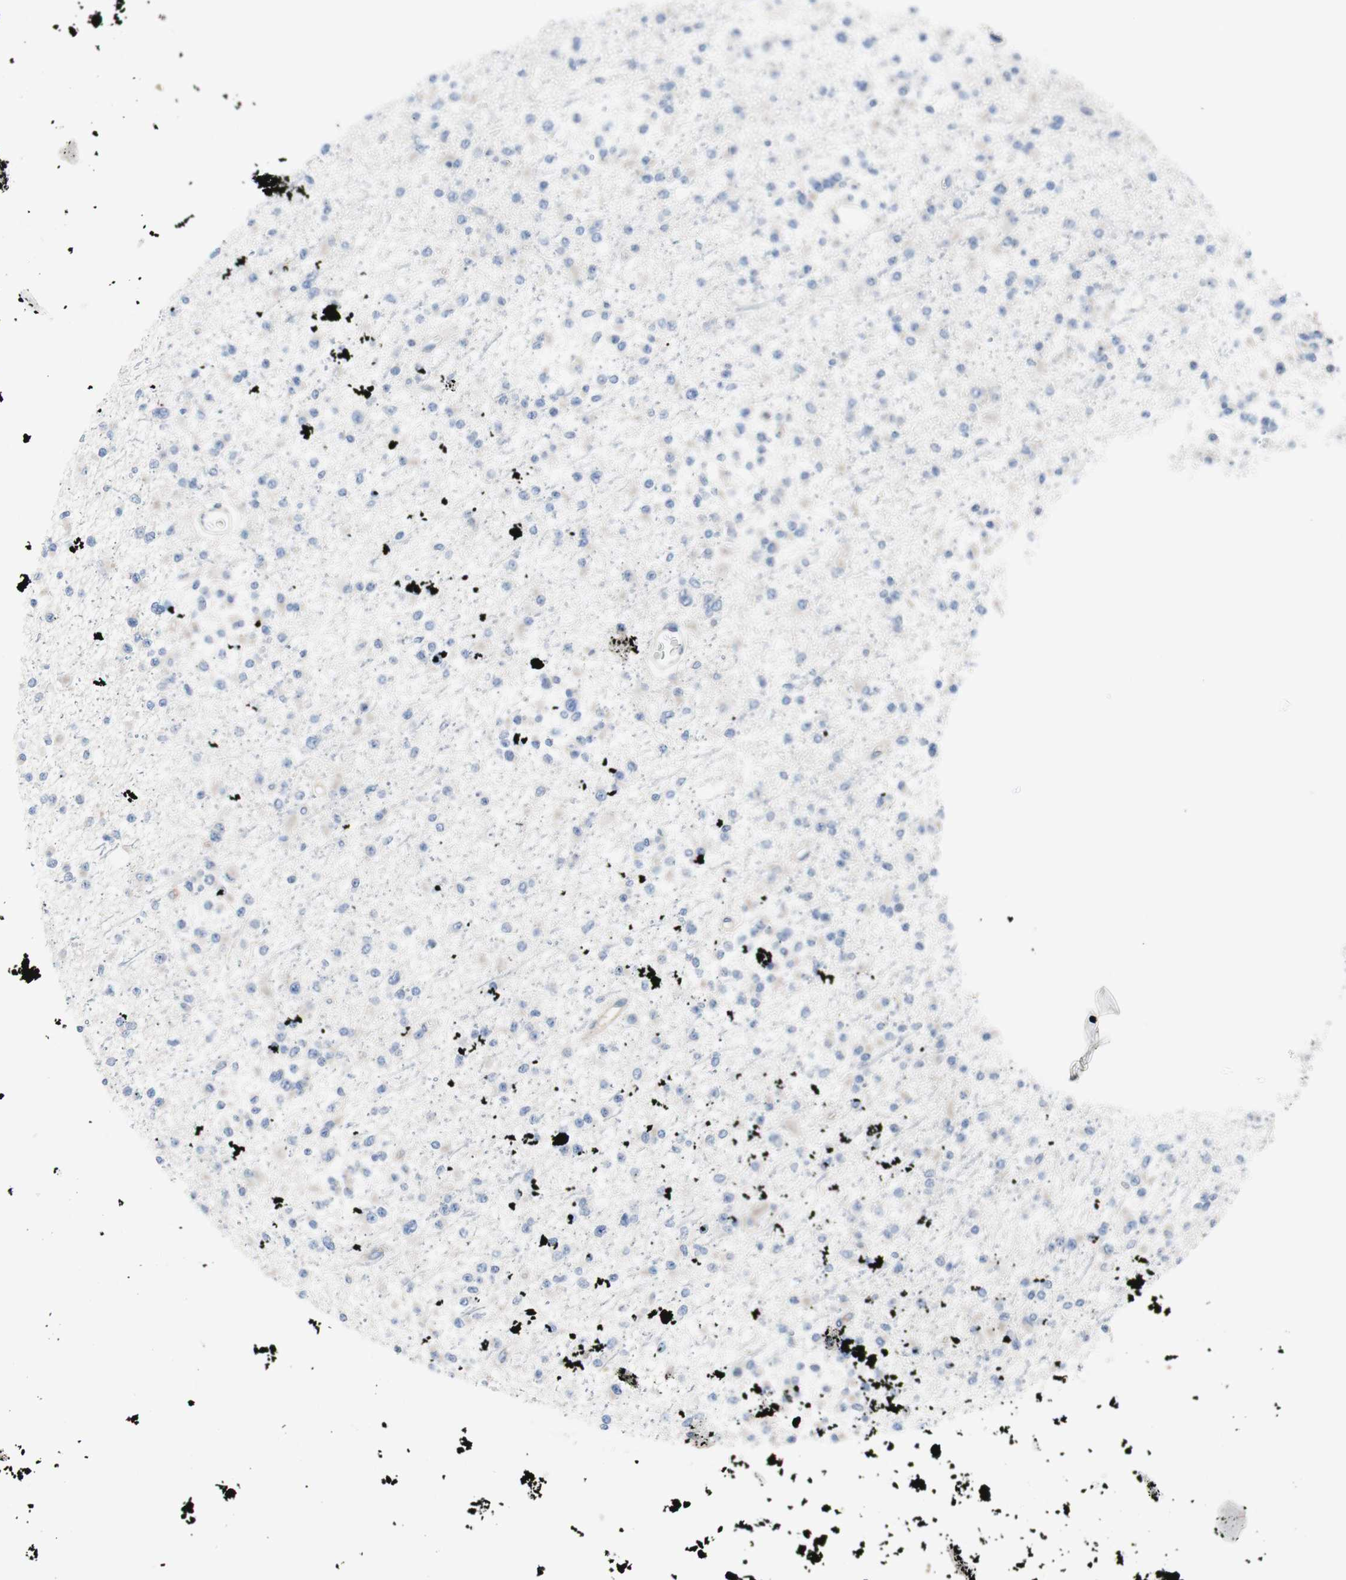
{"staining": {"intensity": "negative", "quantity": "none", "location": "none"}, "tissue": "glioma", "cell_type": "Tumor cells", "image_type": "cancer", "snomed": [{"axis": "morphology", "description": "Glioma, malignant, Low grade"}, {"axis": "topography", "description": "Brain"}], "caption": "This photomicrograph is of glioma stained with immunohistochemistry to label a protein in brown with the nuclei are counter-stained blue. There is no expression in tumor cells.", "gene": "KANSL1", "patient": {"sex": "female", "age": 22}}